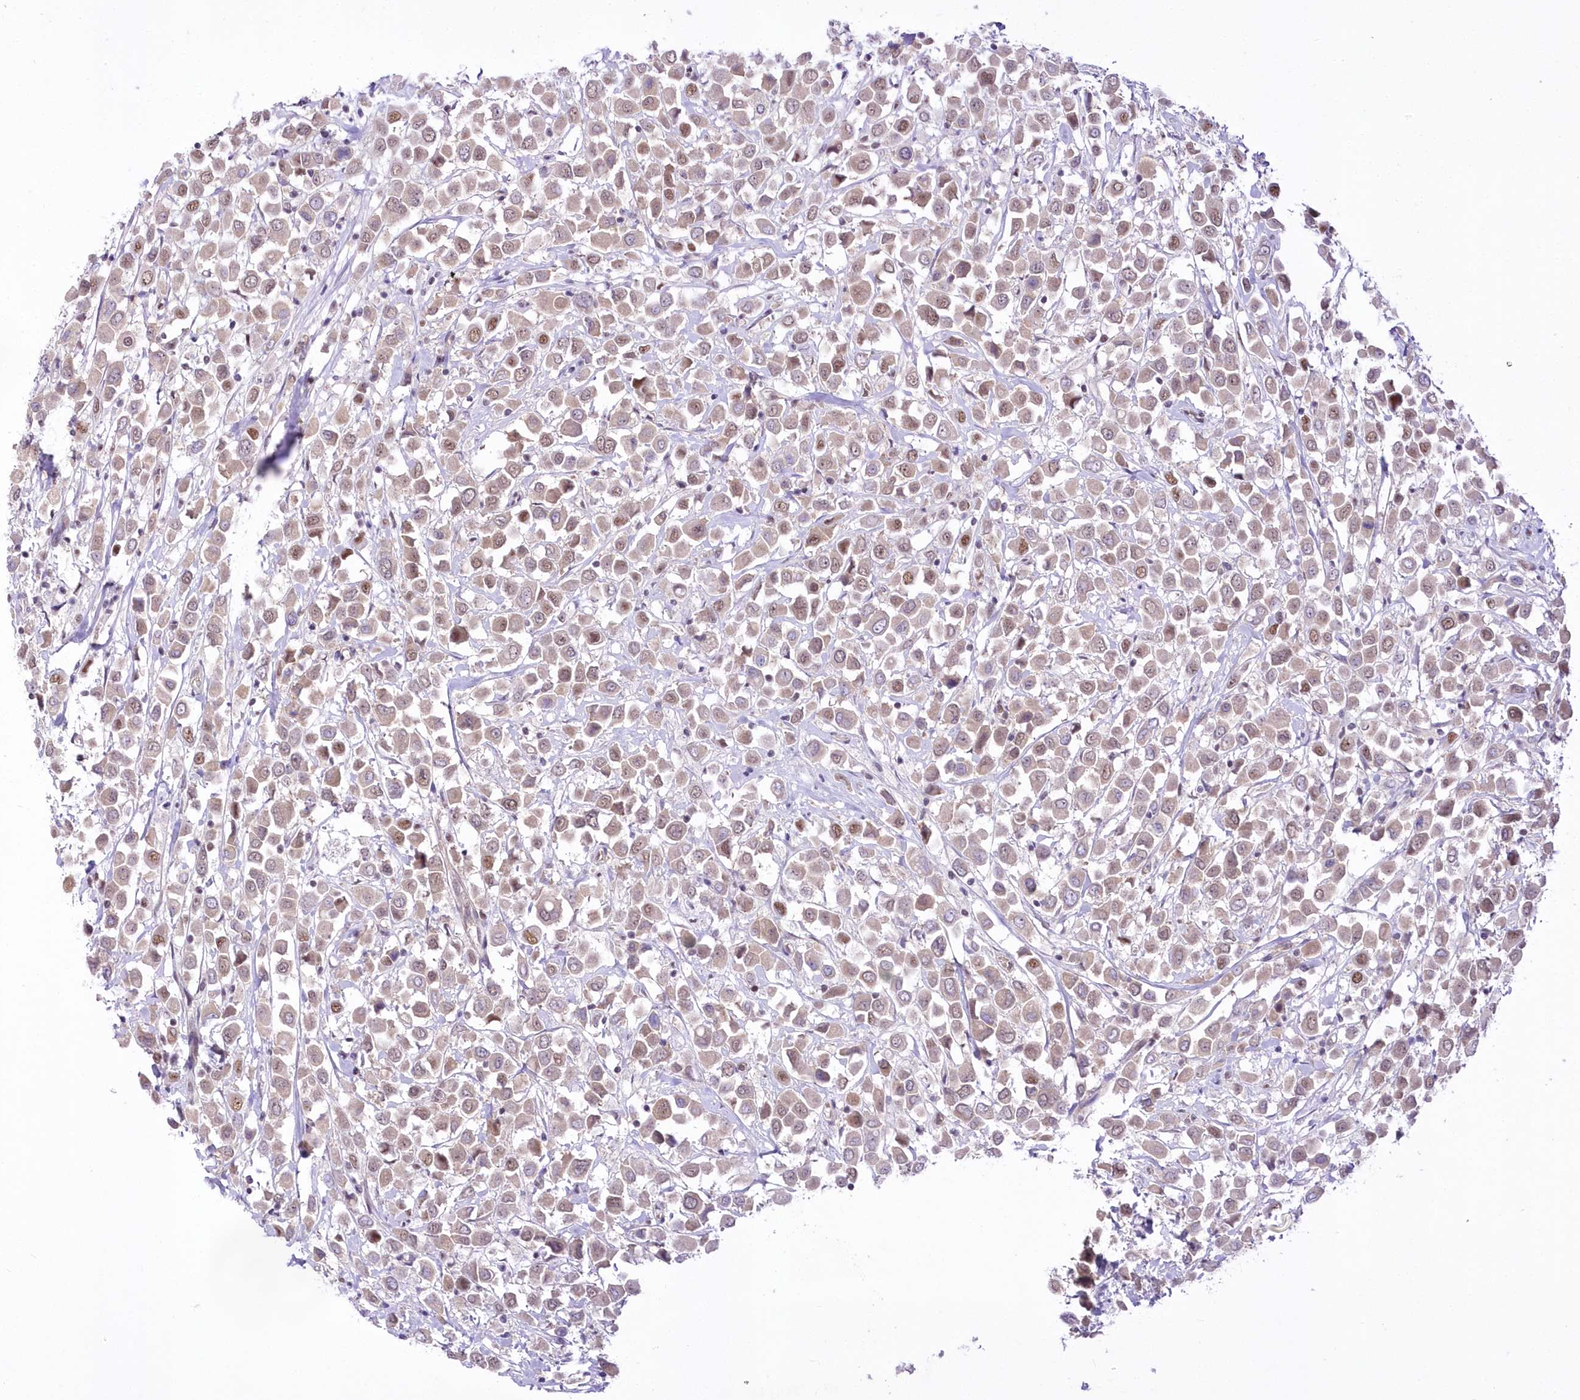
{"staining": {"intensity": "weak", "quantity": ">75%", "location": "cytoplasmic/membranous,nuclear"}, "tissue": "breast cancer", "cell_type": "Tumor cells", "image_type": "cancer", "snomed": [{"axis": "morphology", "description": "Duct carcinoma"}, {"axis": "topography", "description": "Breast"}], "caption": "Immunohistochemical staining of human breast cancer displays low levels of weak cytoplasmic/membranous and nuclear expression in approximately >75% of tumor cells. (DAB IHC, brown staining for protein, blue staining for nuclei).", "gene": "NSUN2", "patient": {"sex": "female", "age": 61}}